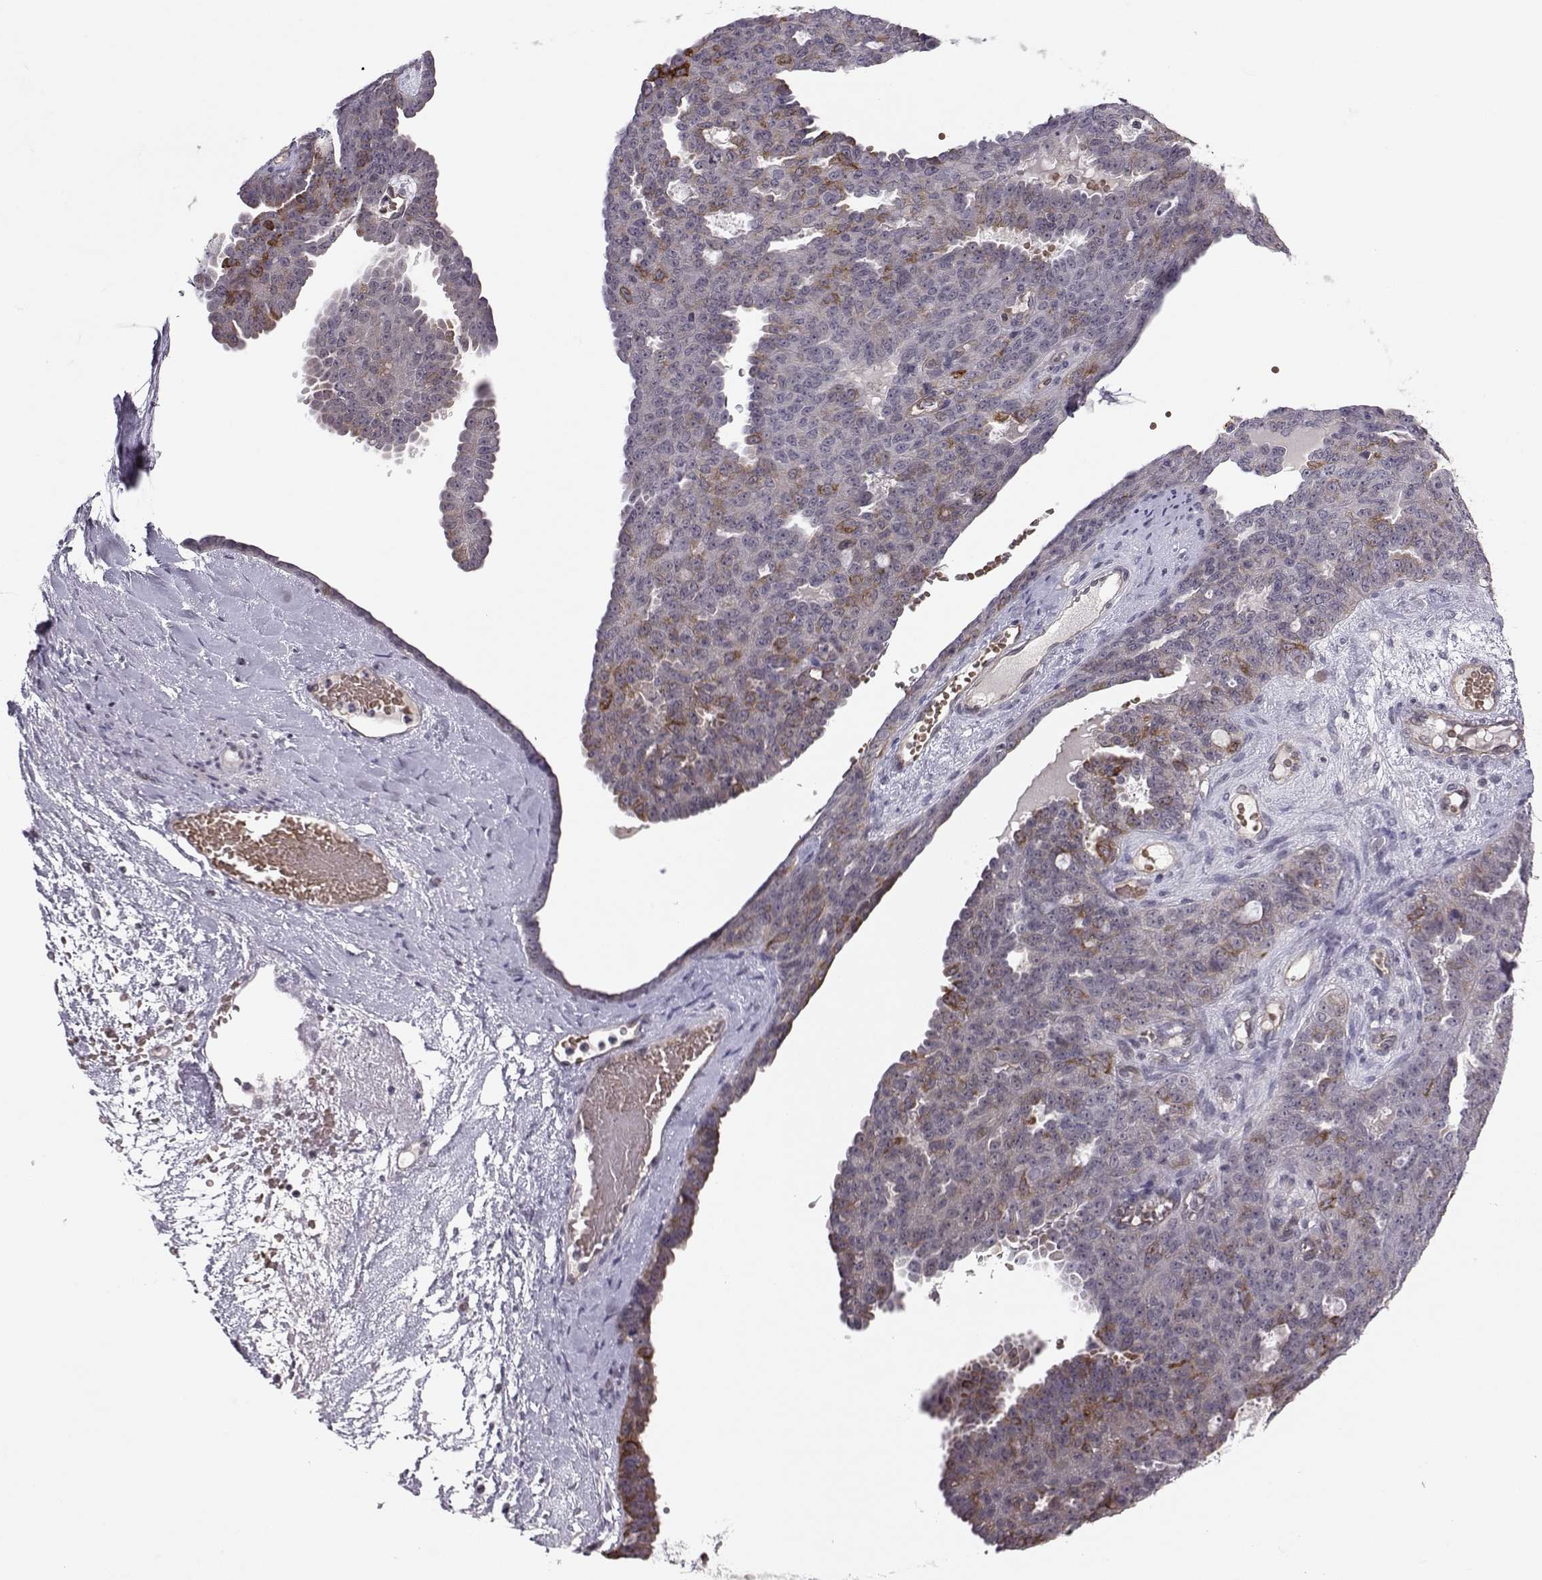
{"staining": {"intensity": "moderate", "quantity": "<25%", "location": "cytoplasmic/membranous"}, "tissue": "ovarian cancer", "cell_type": "Tumor cells", "image_type": "cancer", "snomed": [{"axis": "morphology", "description": "Cystadenocarcinoma, serous, NOS"}, {"axis": "topography", "description": "Ovary"}], "caption": "Immunohistochemical staining of human serous cystadenocarcinoma (ovarian) exhibits moderate cytoplasmic/membranous protein expression in about <25% of tumor cells.", "gene": "KIF13B", "patient": {"sex": "female", "age": 71}}